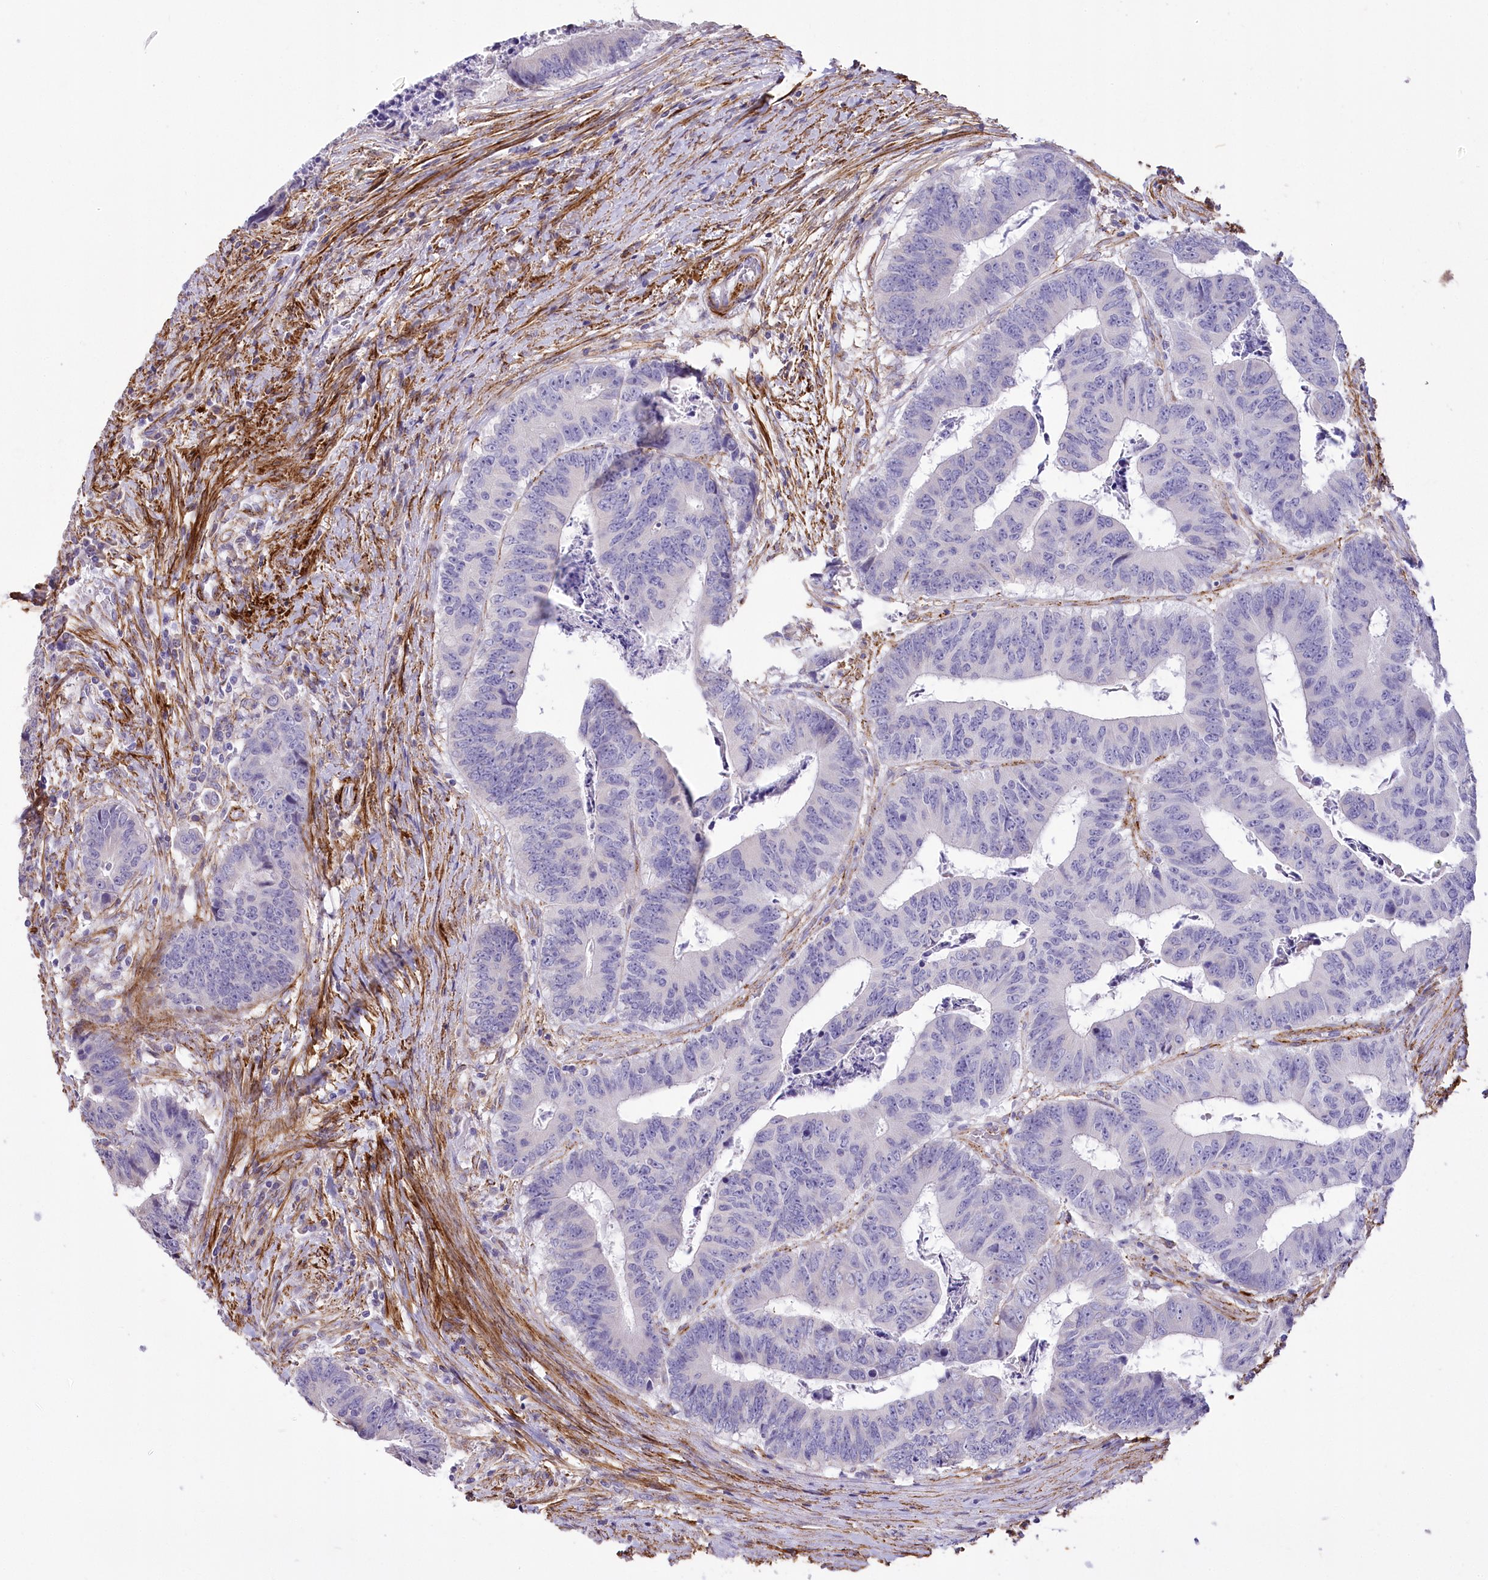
{"staining": {"intensity": "negative", "quantity": "none", "location": "none"}, "tissue": "colorectal cancer", "cell_type": "Tumor cells", "image_type": "cancer", "snomed": [{"axis": "morphology", "description": "Adenocarcinoma, NOS"}, {"axis": "topography", "description": "Rectum"}], "caption": "DAB (3,3'-diaminobenzidine) immunohistochemical staining of human colorectal cancer displays no significant expression in tumor cells.", "gene": "SYNPO2", "patient": {"sex": "male", "age": 84}}